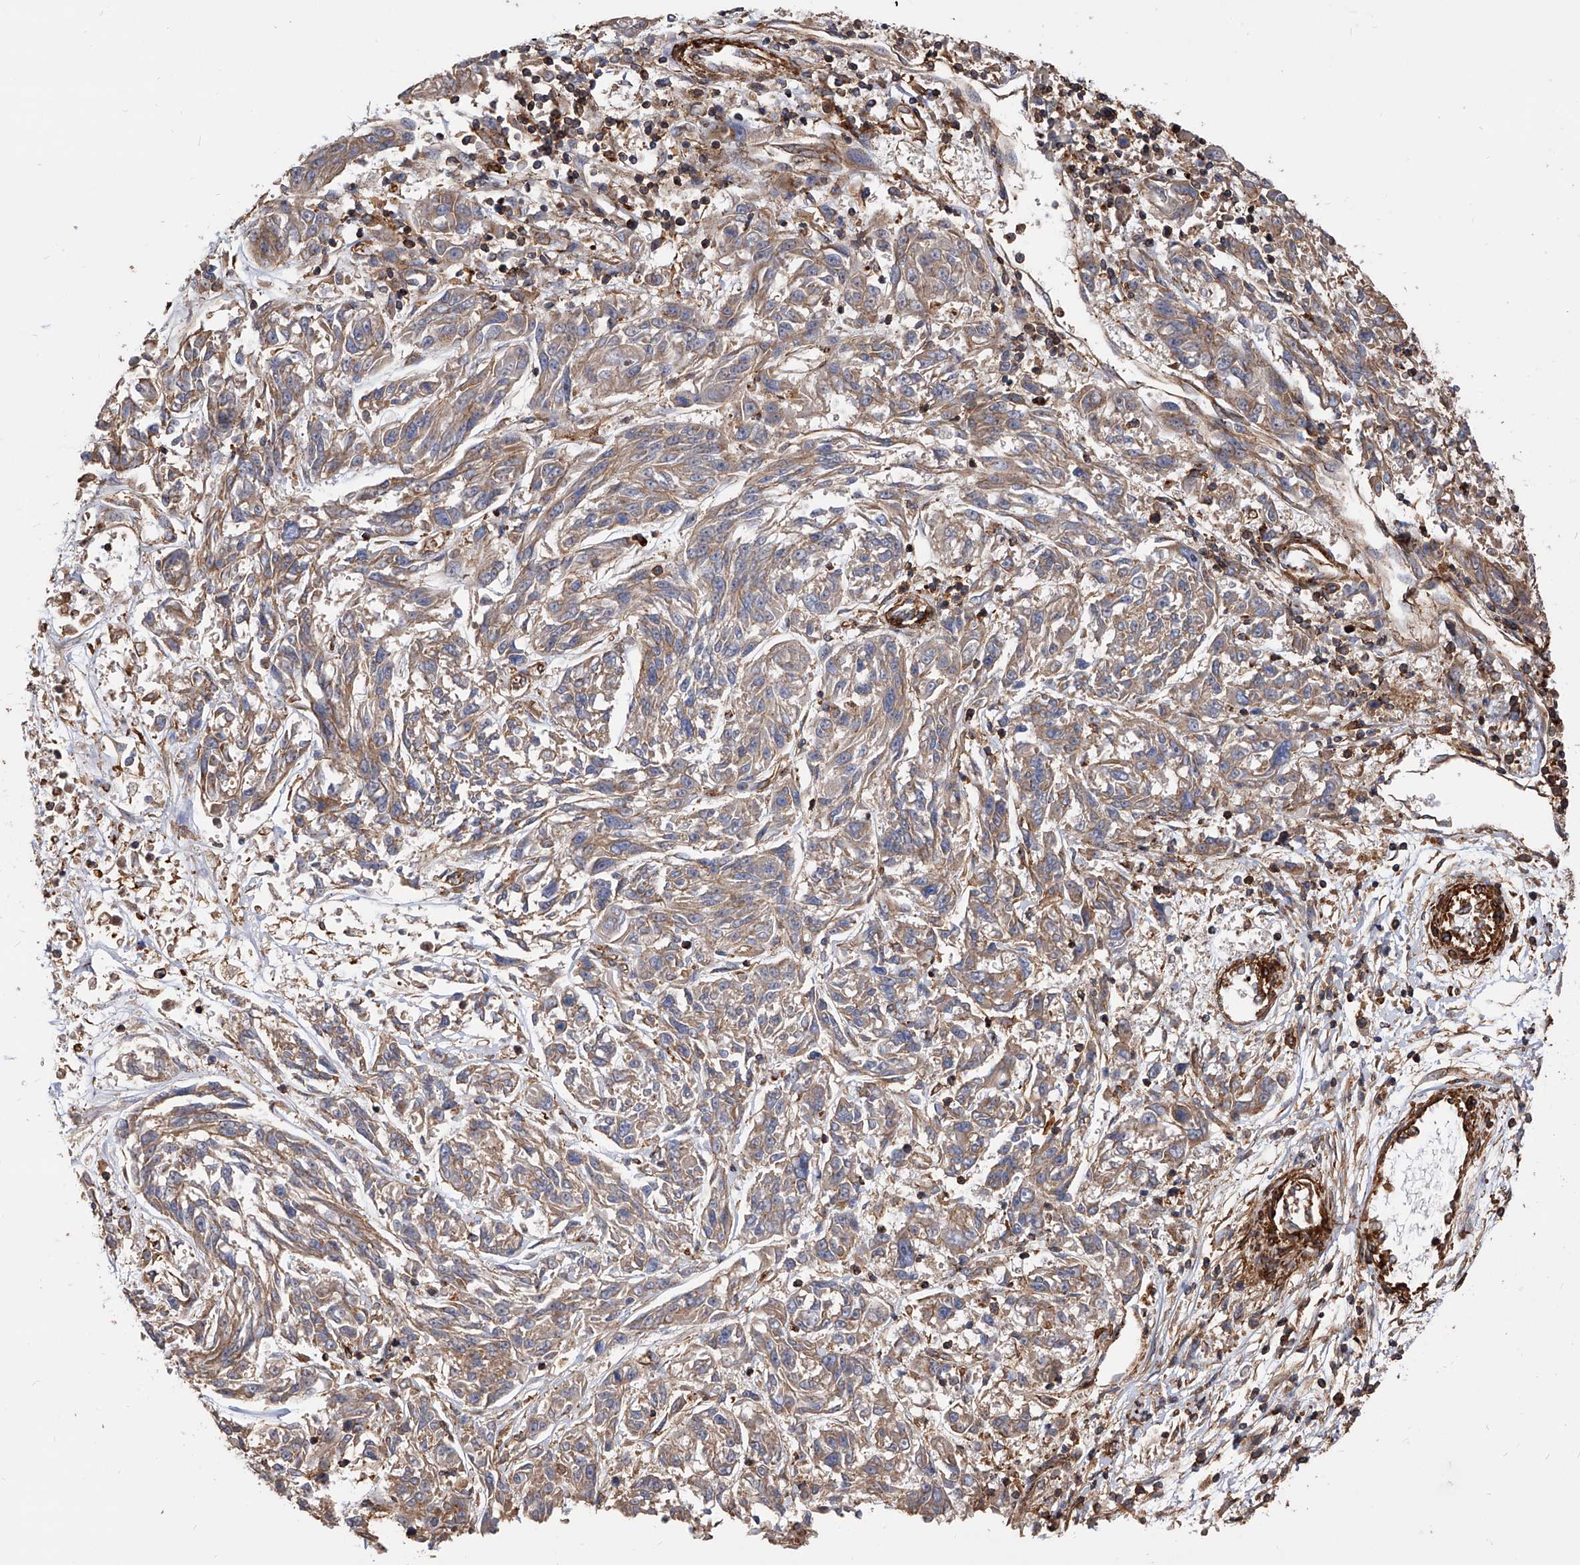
{"staining": {"intensity": "weak", "quantity": "25%-75%", "location": "cytoplasmic/membranous"}, "tissue": "melanoma", "cell_type": "Tumor cells", "image_type": "cancer", "snomed": [{"axis": "morphology", "description": "Malignant melanoma, NOS"}, {"axis": "topography", "description": "Skin"}], "caption": "This is a histology image of immunohistochemistry staining of malignant melanoma, which shows weak expression in the cytoplasmic/membranous of tumor cells.", "gene": "PISD", "patient": {"sex": "male", "age": 53}}